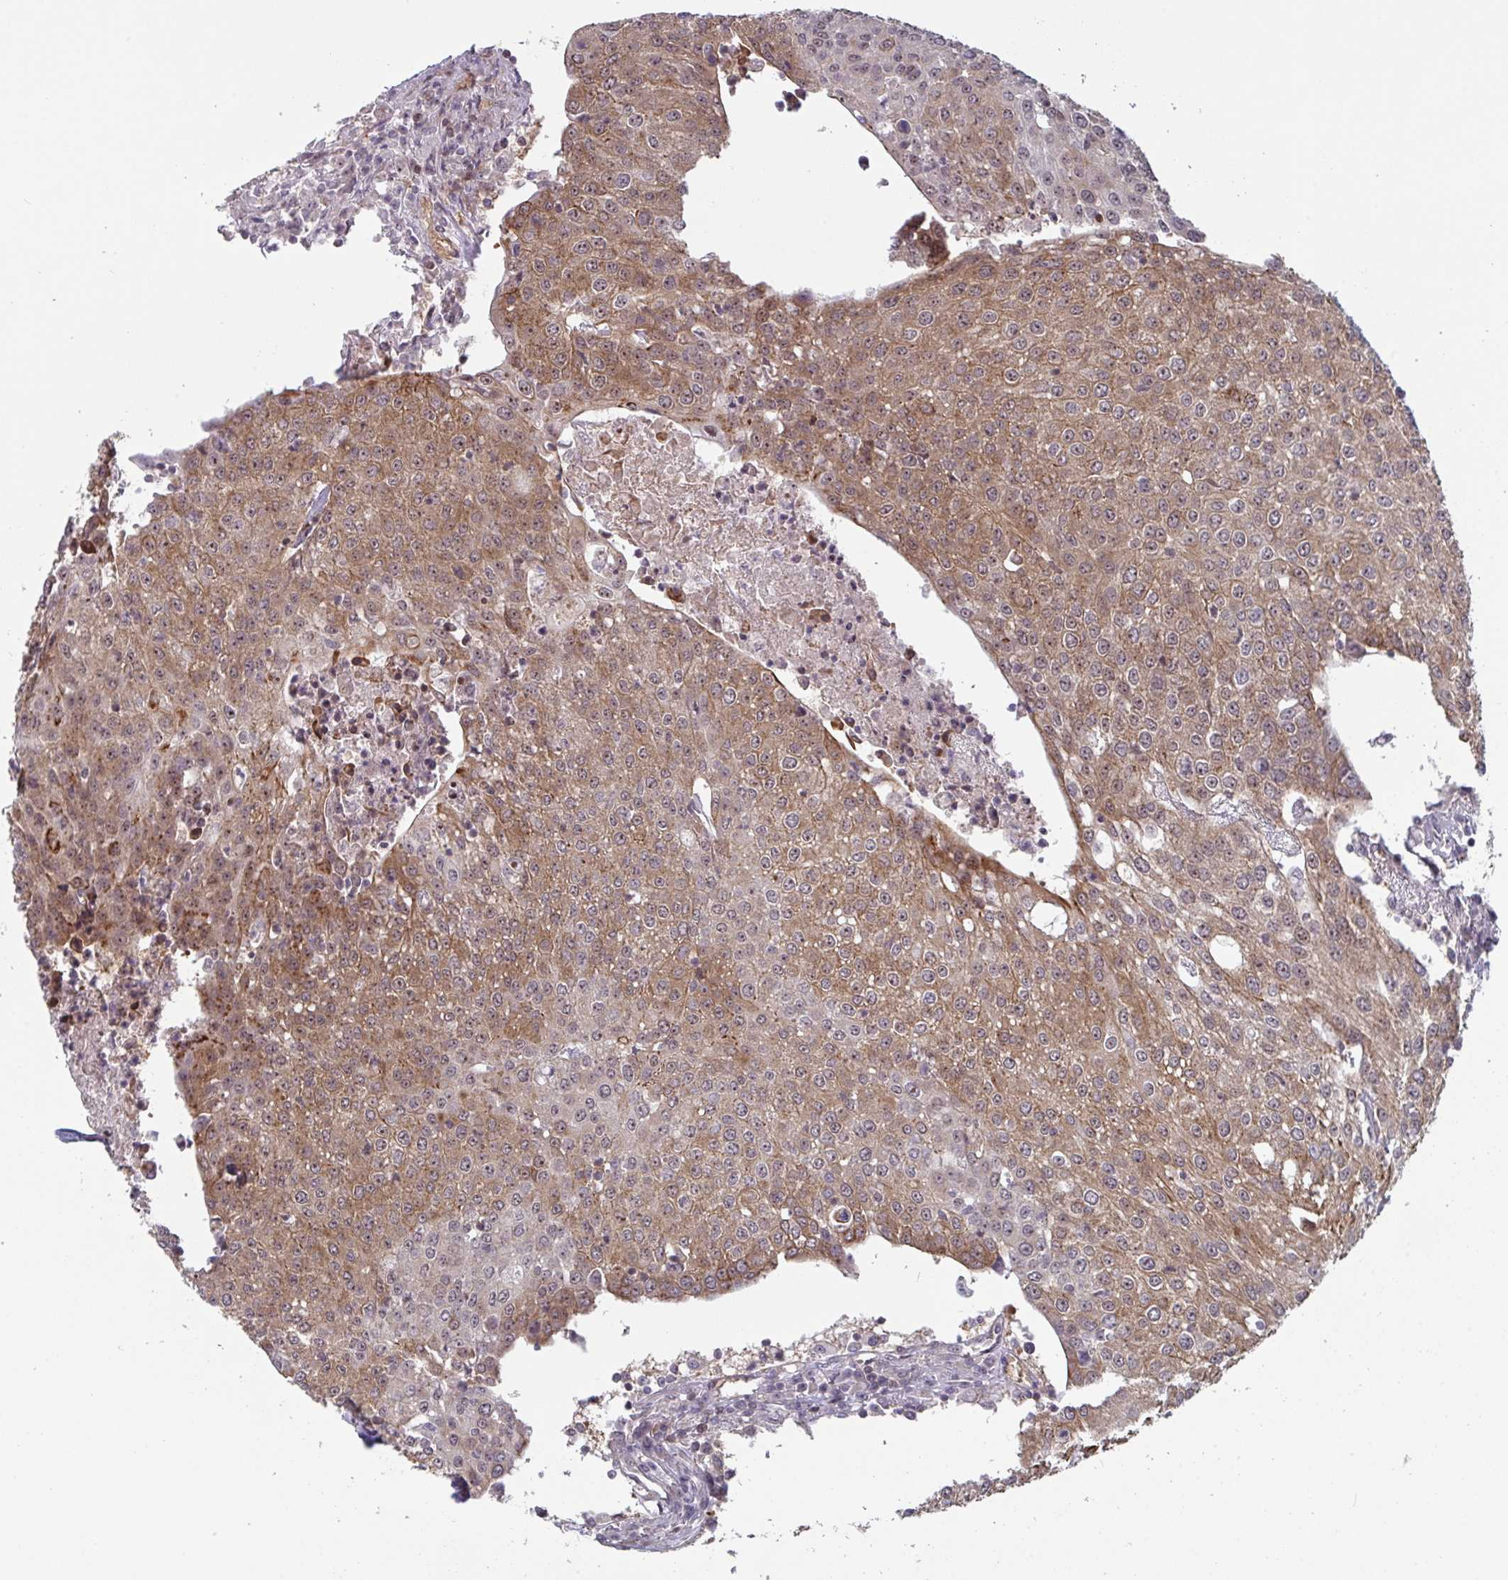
{"staining": {"intensity": "moderate", "quantity": ">75%", "location": "cytoplasmic/membranous,nuclear"}, "tissue": "urothelial cancer", "cell_type": "Tumor cells", "image_type": "cancer", "snomed": [{"axis": "morphology", "description": "Urothelial carcinoma, High grade"}, {"axis": "topography", "description": "Urinary bladder"}], "caption": "Protein staining of urothelial cancer tissue reveals moderate cytoplasmic/membranous and nuclear expression in approximately >75% of tumor cells.", "gene": "NLRP13", "patient": {"sex": "female", "age": 85}}